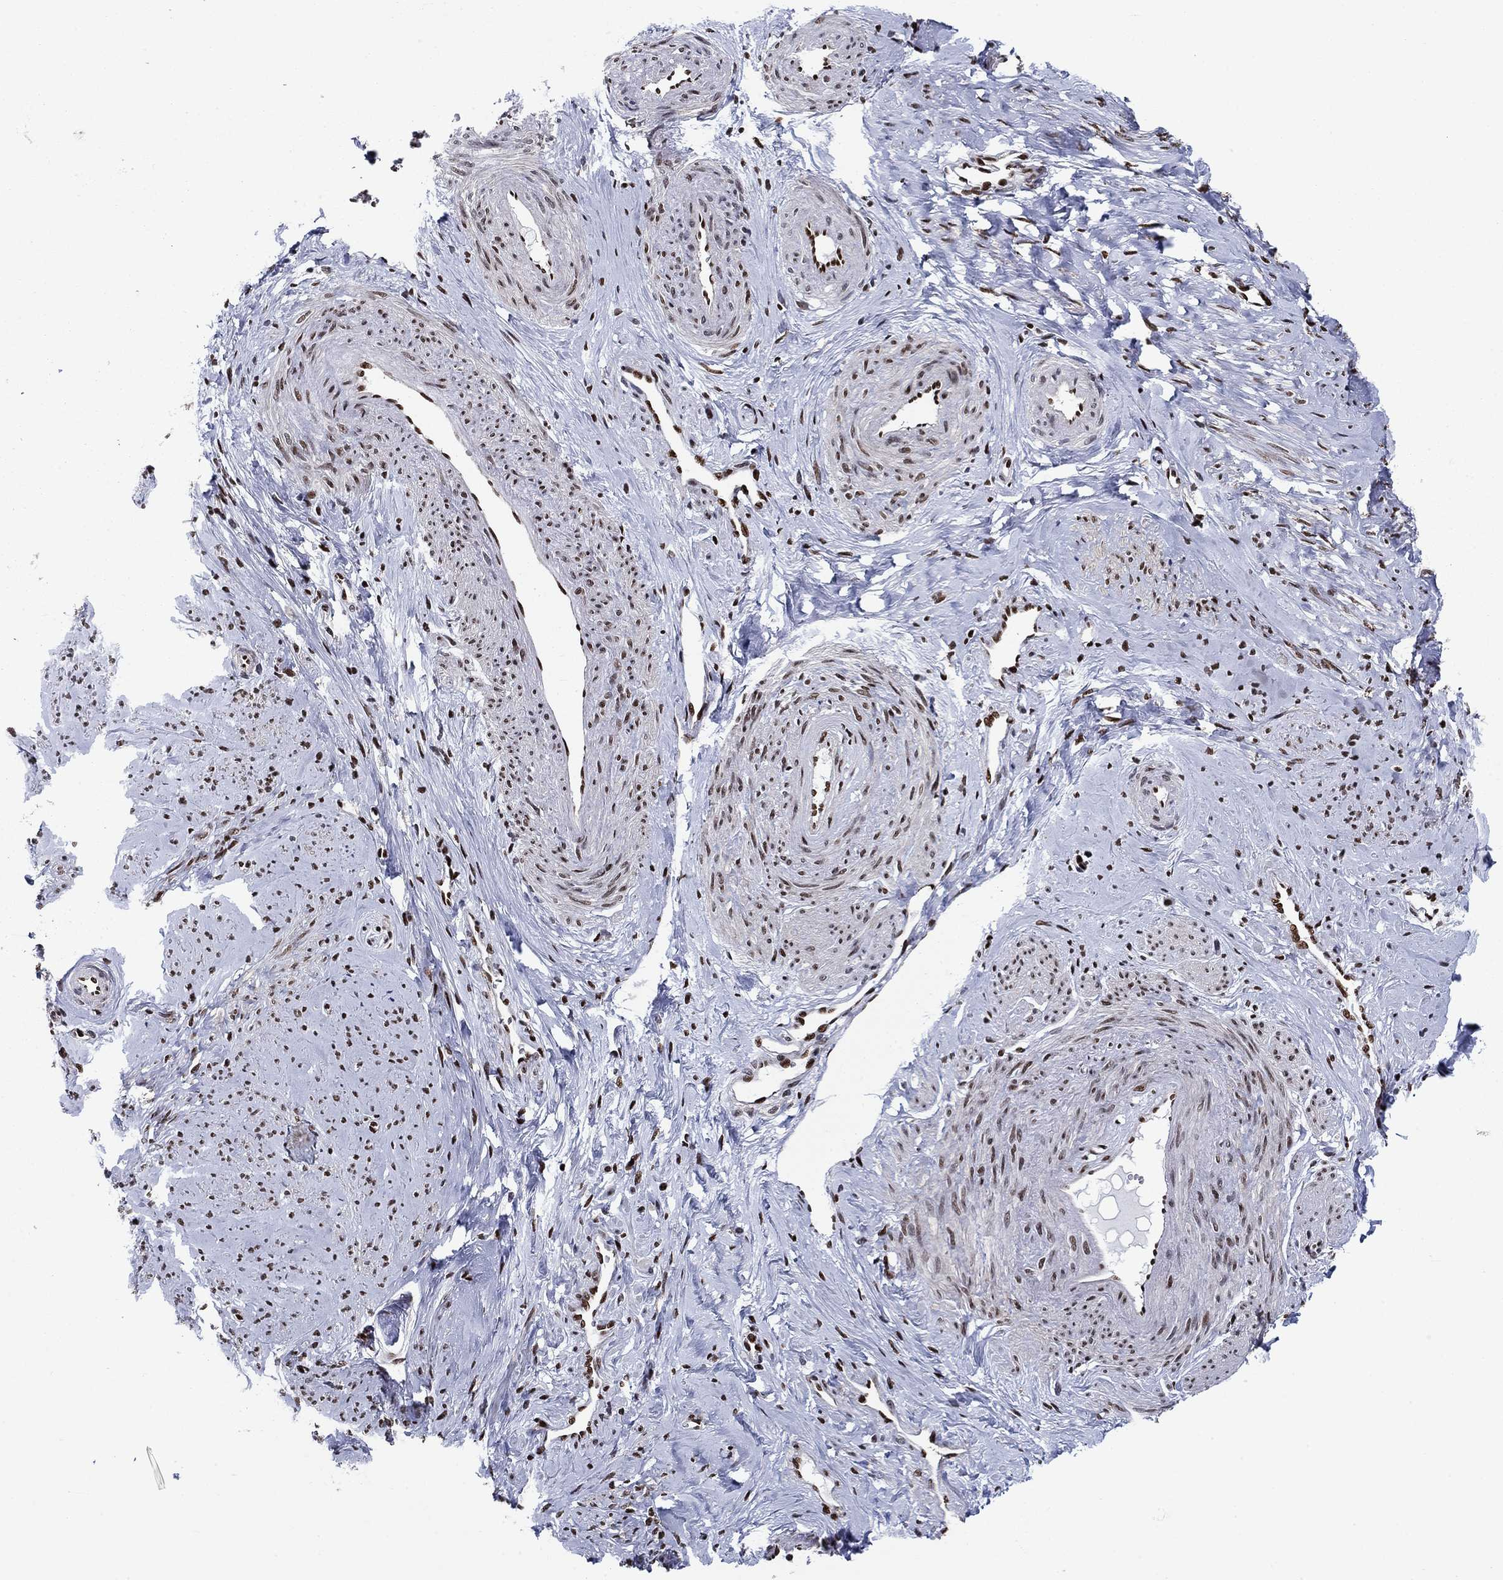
{"staining": {"intensity": "moderate", "quantity": ">75%", "location": "nuclear"}, "tissue": "smooth muscle", "cell_type": "Smooth muscle cells", "image_type": "normal", "snomed": [{"axis": "morphology", "description": "Normal tissue, NOS"}, {"axis": "topography", "description": "Smooth muscle"}], "caption": "Immunohistochemical staining of normal smooth muscle demonstrates >75% levels of moderate nuclear protein expression in approximately >75% of smooth muscle cells. (Brightfield microscopy of DAB IHC at high magnification).", "gene": "RPRD1B", "patient": {"sex": "female", "age": 48}}